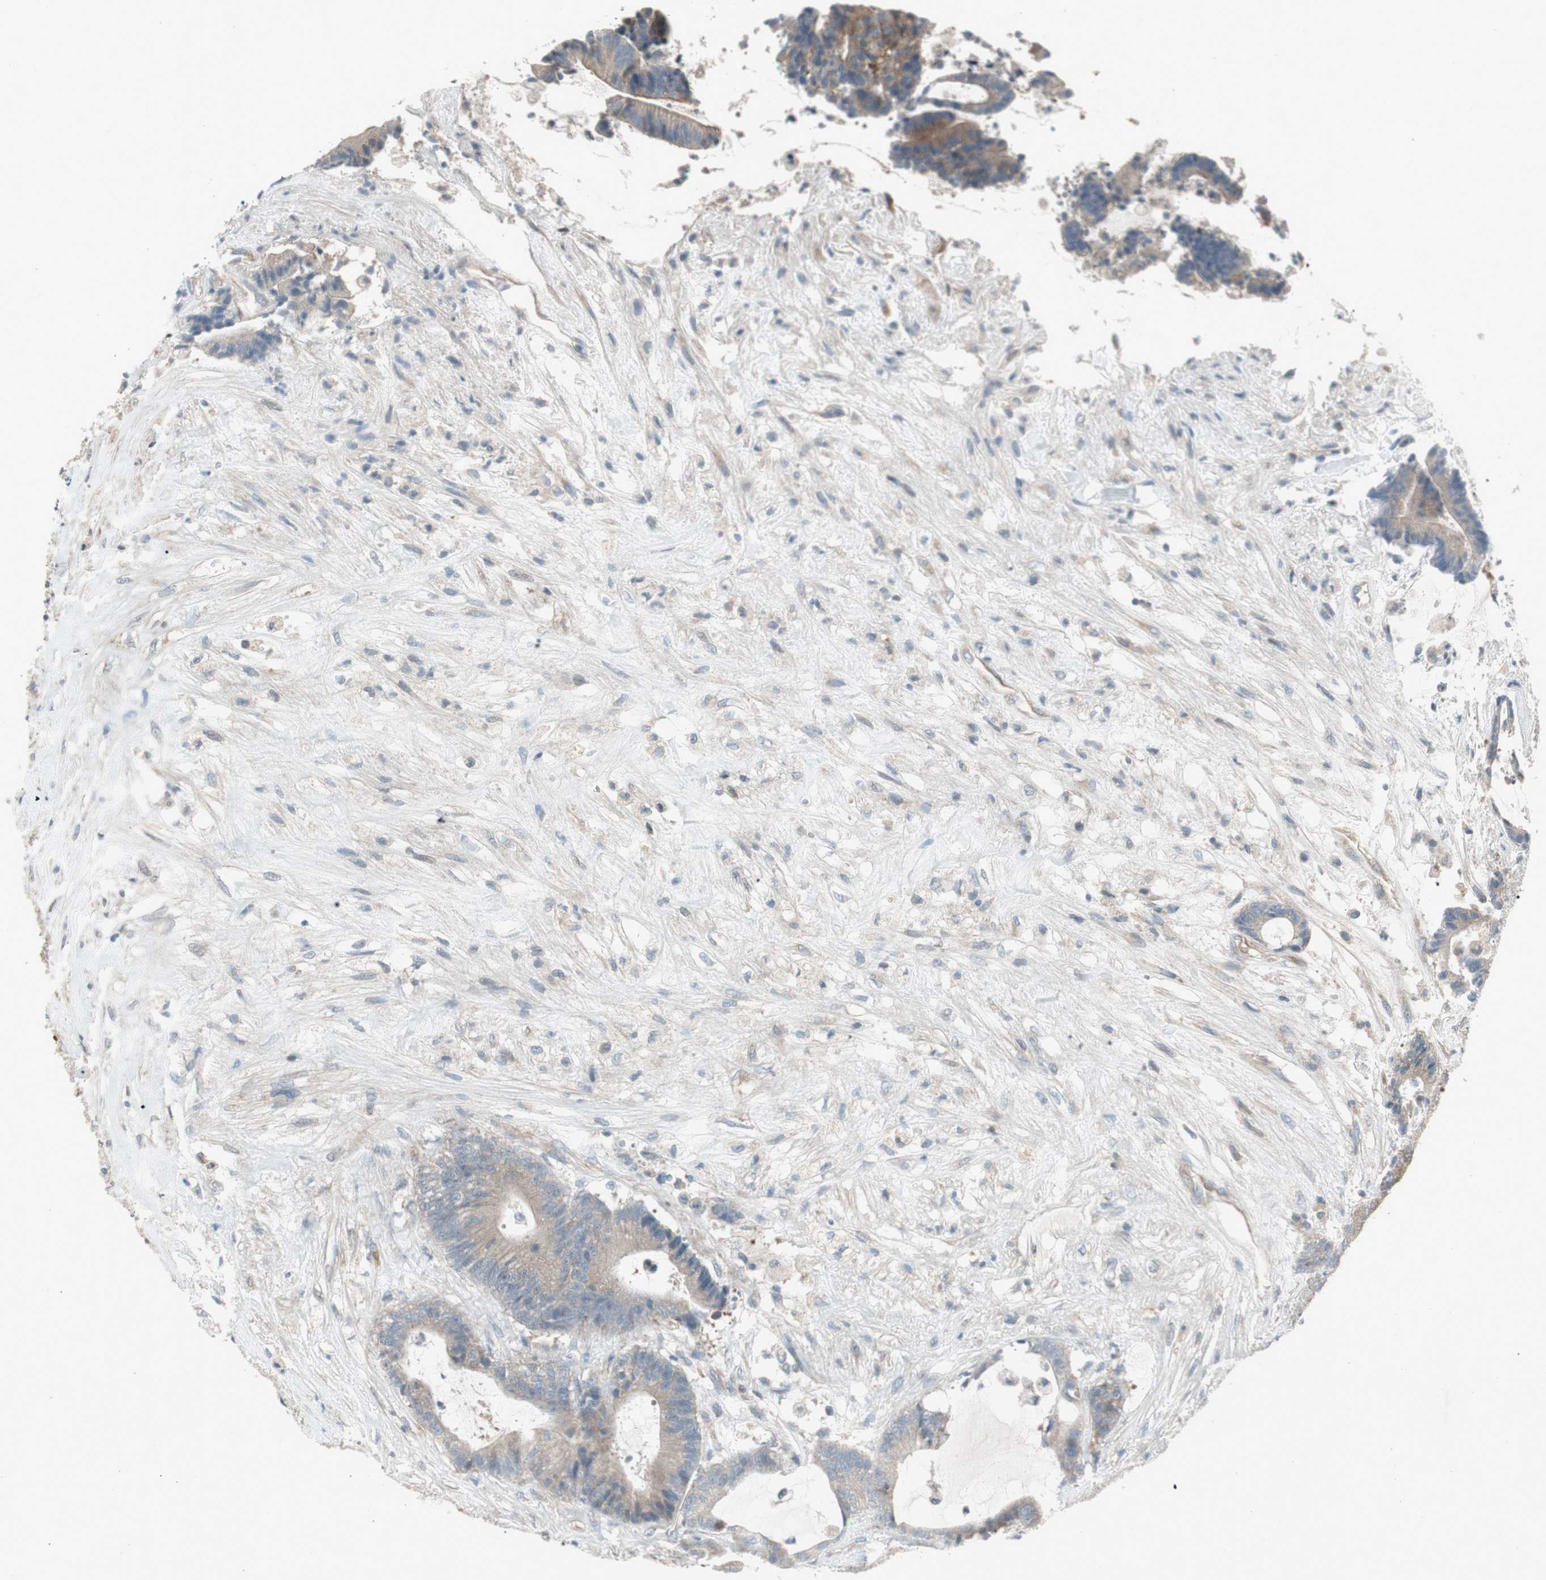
{"staining": {"intensity": "weak", "quantity": ">75%", "location": "cytoplasmic/membranous"}, "tissue": "colorectal cancer", "cell_type": "Tumor cells", "image_type": "cancer", "snomed": [{"axis": "morphology", "description": "Adenocarcinoma, NOS"}, {"axis": "topography", "description": "Colon"}], "caption": "Immunohistochemical staining of human adenocarcinoma (colorectal) demonstrates low levels of weak cytoplasmic/membranous protein expression in approximately >75% of tumor cells.", "gene": "PANK2", "patient": {"sex": "female", "age": 84}}